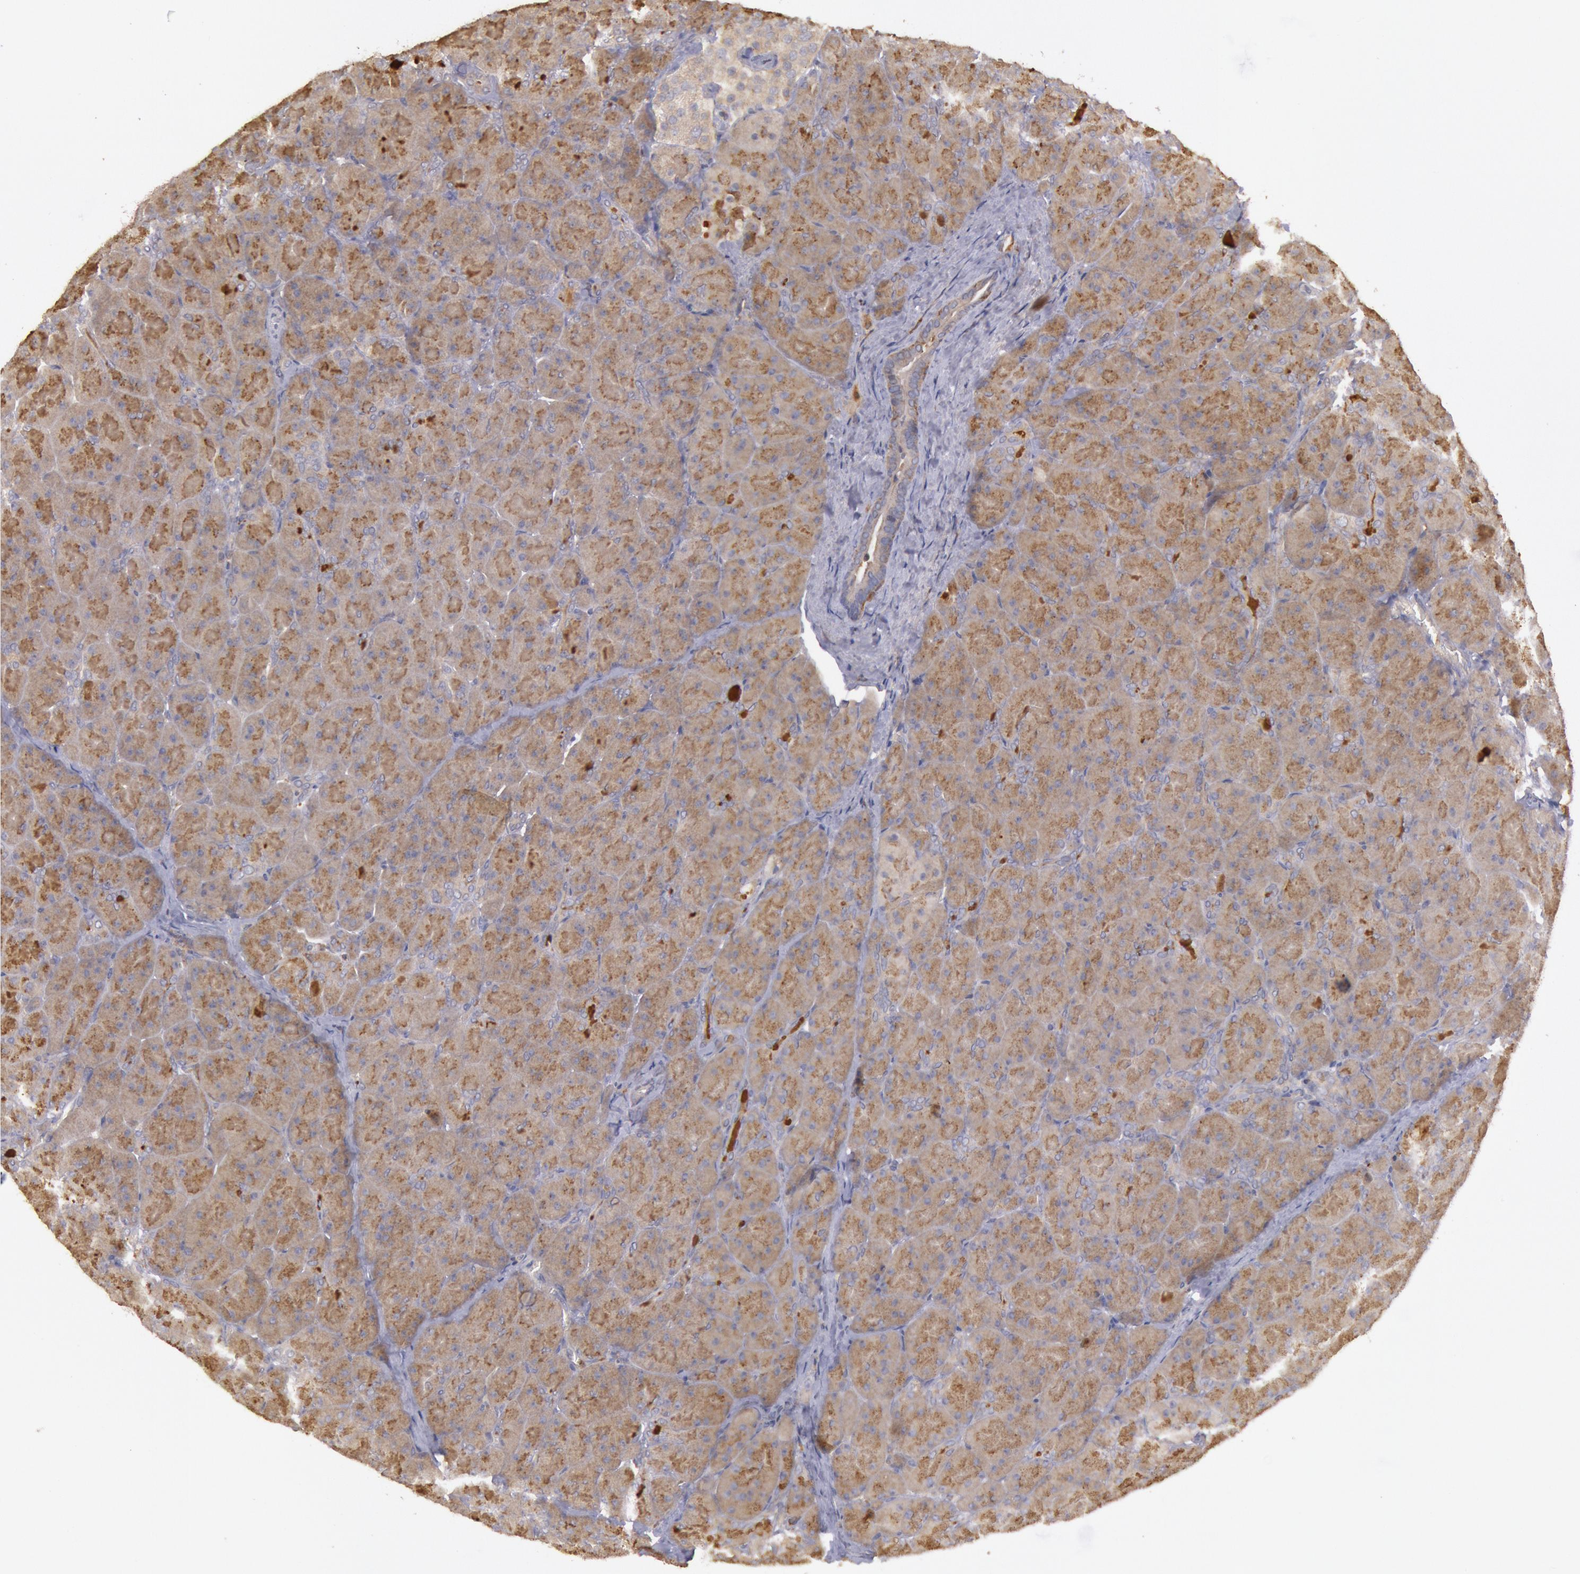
{"staining": {"intensity": "weak", "quantity": "25%-75%", "location": "cytoplasmic/membranous"}, "tissue": "pancreas", "cell_type": "Exocrine glandular cells", "image_type": "normal", "snomed": [{"axis": "morphology", "description": "Normal tissue, NOS"}, {"axis": "topography", "description": "Pancreas"}], "caption": "Immunohistochemical staining of benign pancreas shows 25%-75% levels of weak cytoplasmic/membranous protein expression in about 25%-75% of exocrine glandular cells. (Brightfield microscopy of DAB IHC at high magnification).", "gene": "PIK3R1", "patient": {"sex": "male", "age": 66}}